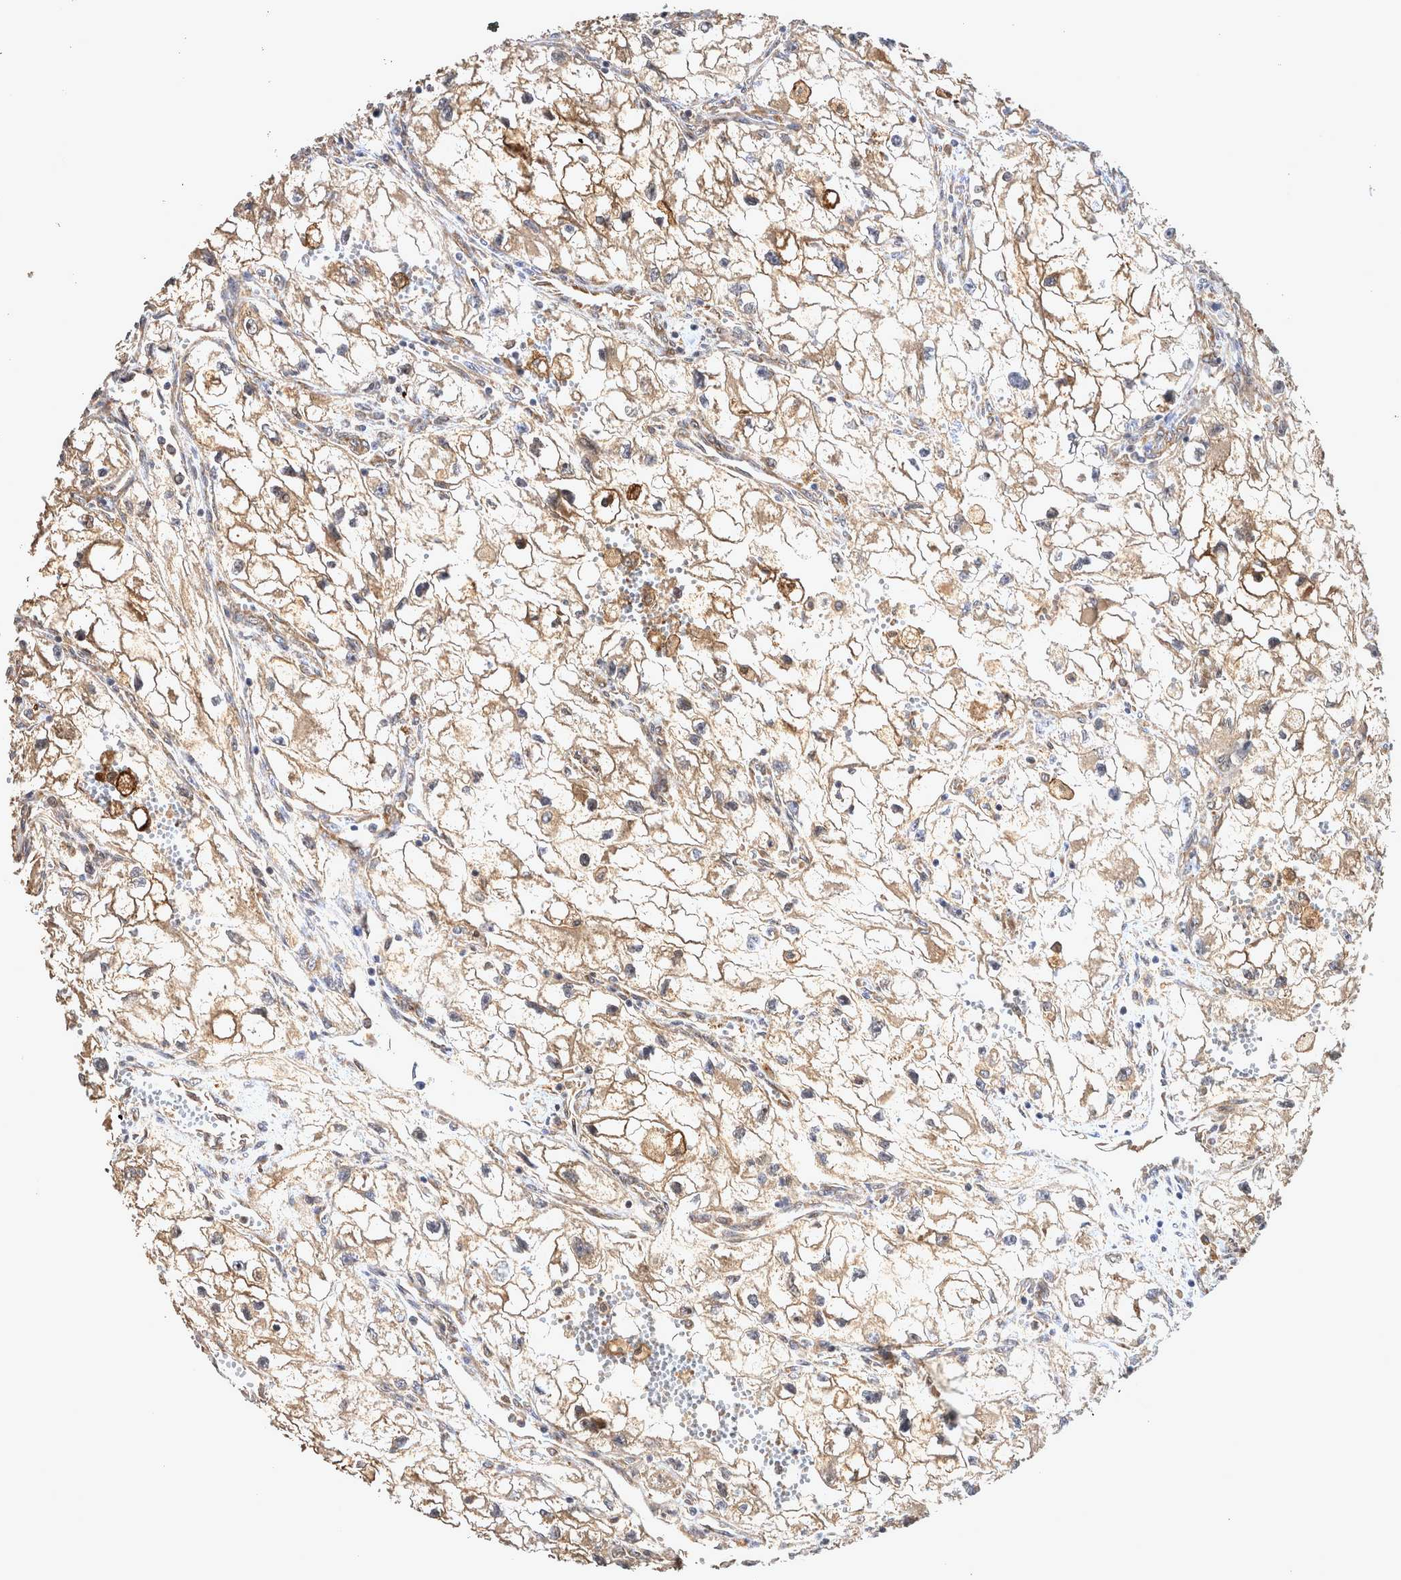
{"staining": {"intensity": "moderate", "quantity": "25%-75%", "location": "cytoplasmic/membranous"}, "tissue": "renal cancer", "cell_type": "Tumor cells", "image_type": "cancer", "snomed": [{"axis": "morphology", "description": "Adenocarcinoma, NOS"}, {"axis": "topography", "description": "Kidney"}], "caption": "A brown stain highlights moderate cytoplasmic/membranous staining of a protein in human renal adenocarcinoma tumor cells.", "gene": "ATXN2", "patient": {"sex": "female", "age": 70}}